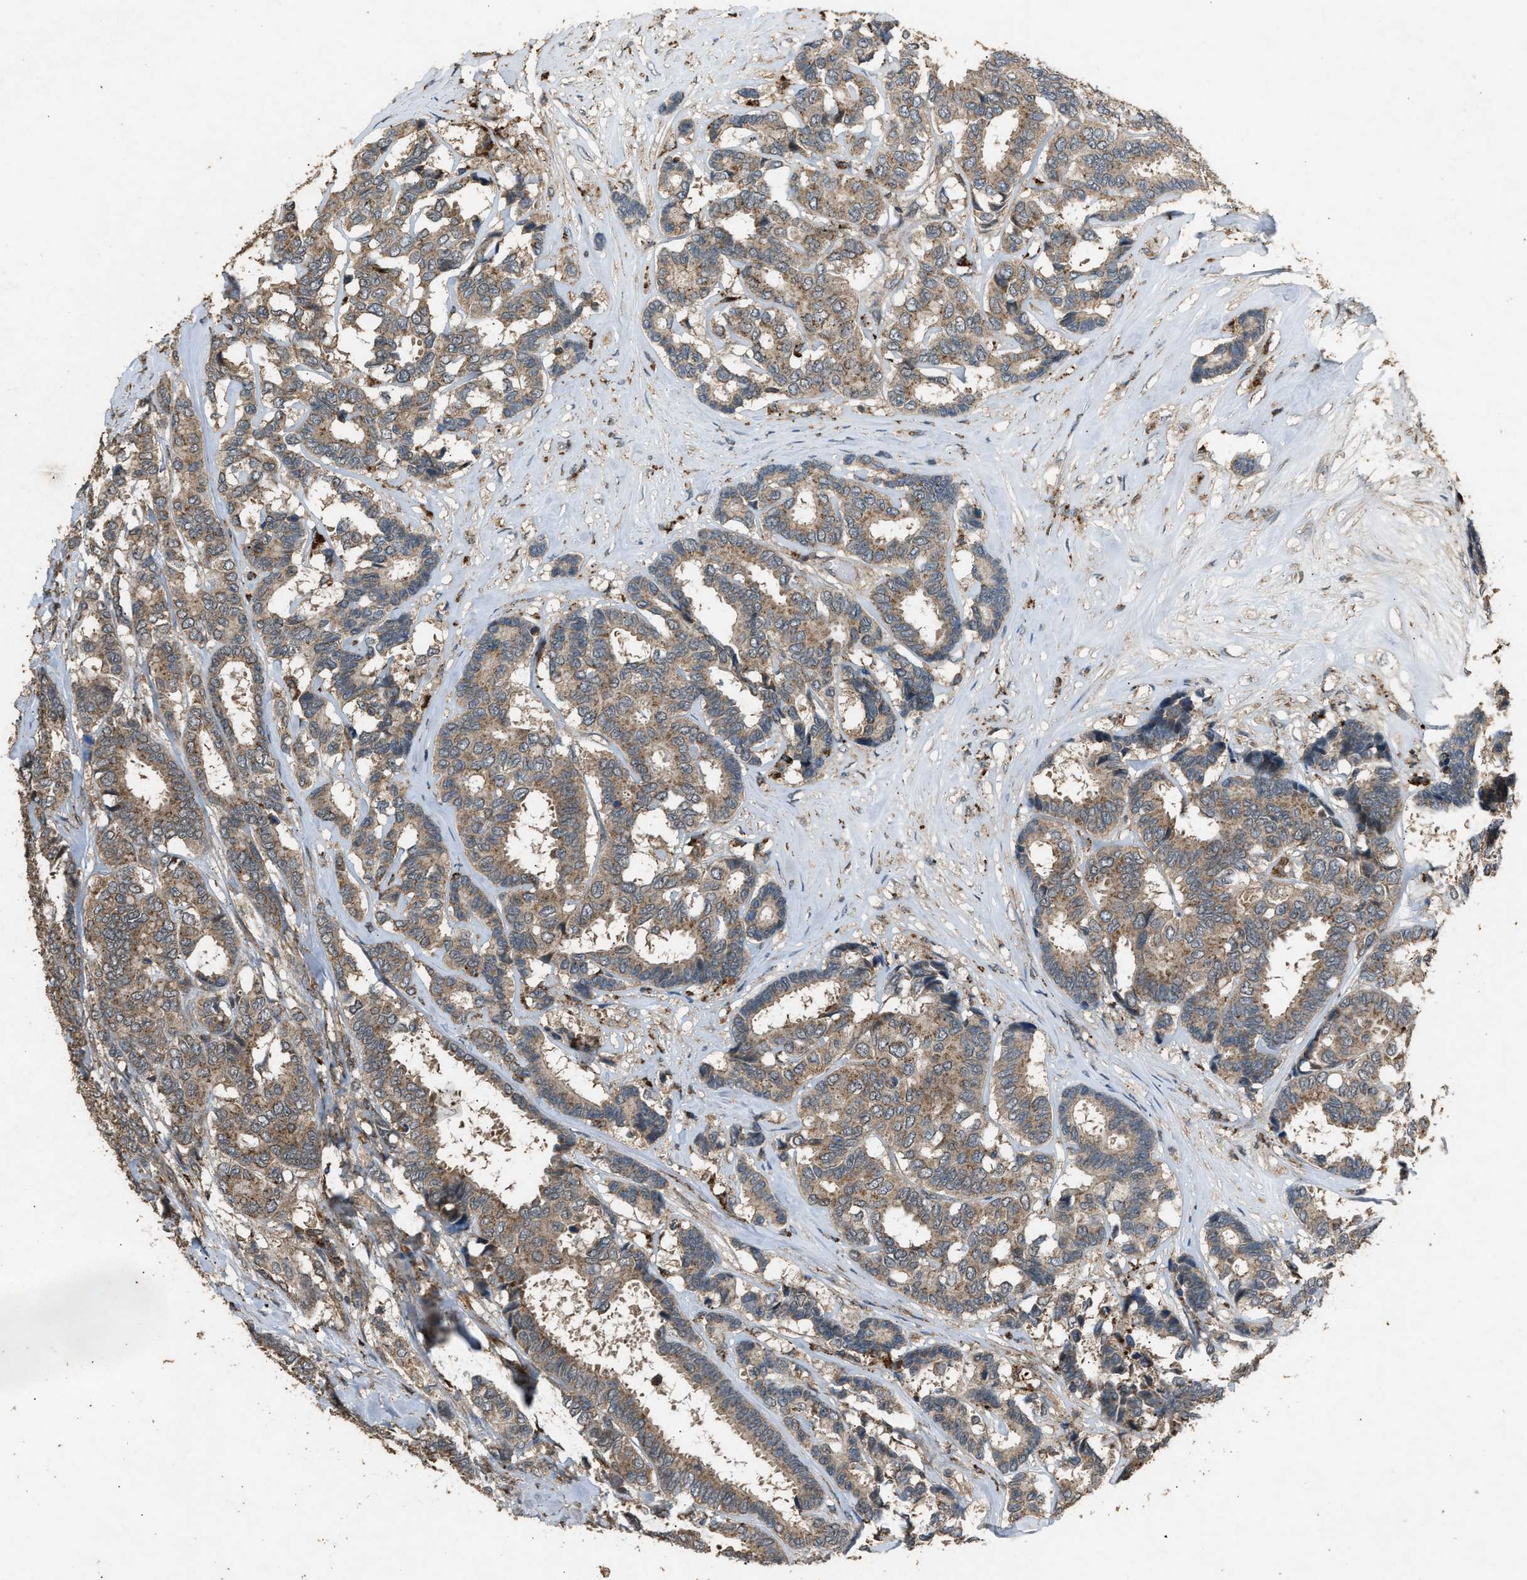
{"staining": {"intensity": "moderate", "quantity": ">75%", "location": "cytoplasmic/membranous"}, "tissue": "breast cancer", "cell_type": "Tumor cells", "image_type": "cancer", "snomed": [{"axis": "morphology", "description": "Duct carcinoma"}, {"axis": "topography", "description": "Breast"}], "caption": "The image reveals immunohistochemical staining of breast cancer (infiltrating ductal carcinoma). There is moderate cytoplasmic/membranous positivity is identified in approximately >75% of tumor cells.", "gene": "PSMD1", "patient": {"sex": "female", "age": 87}}